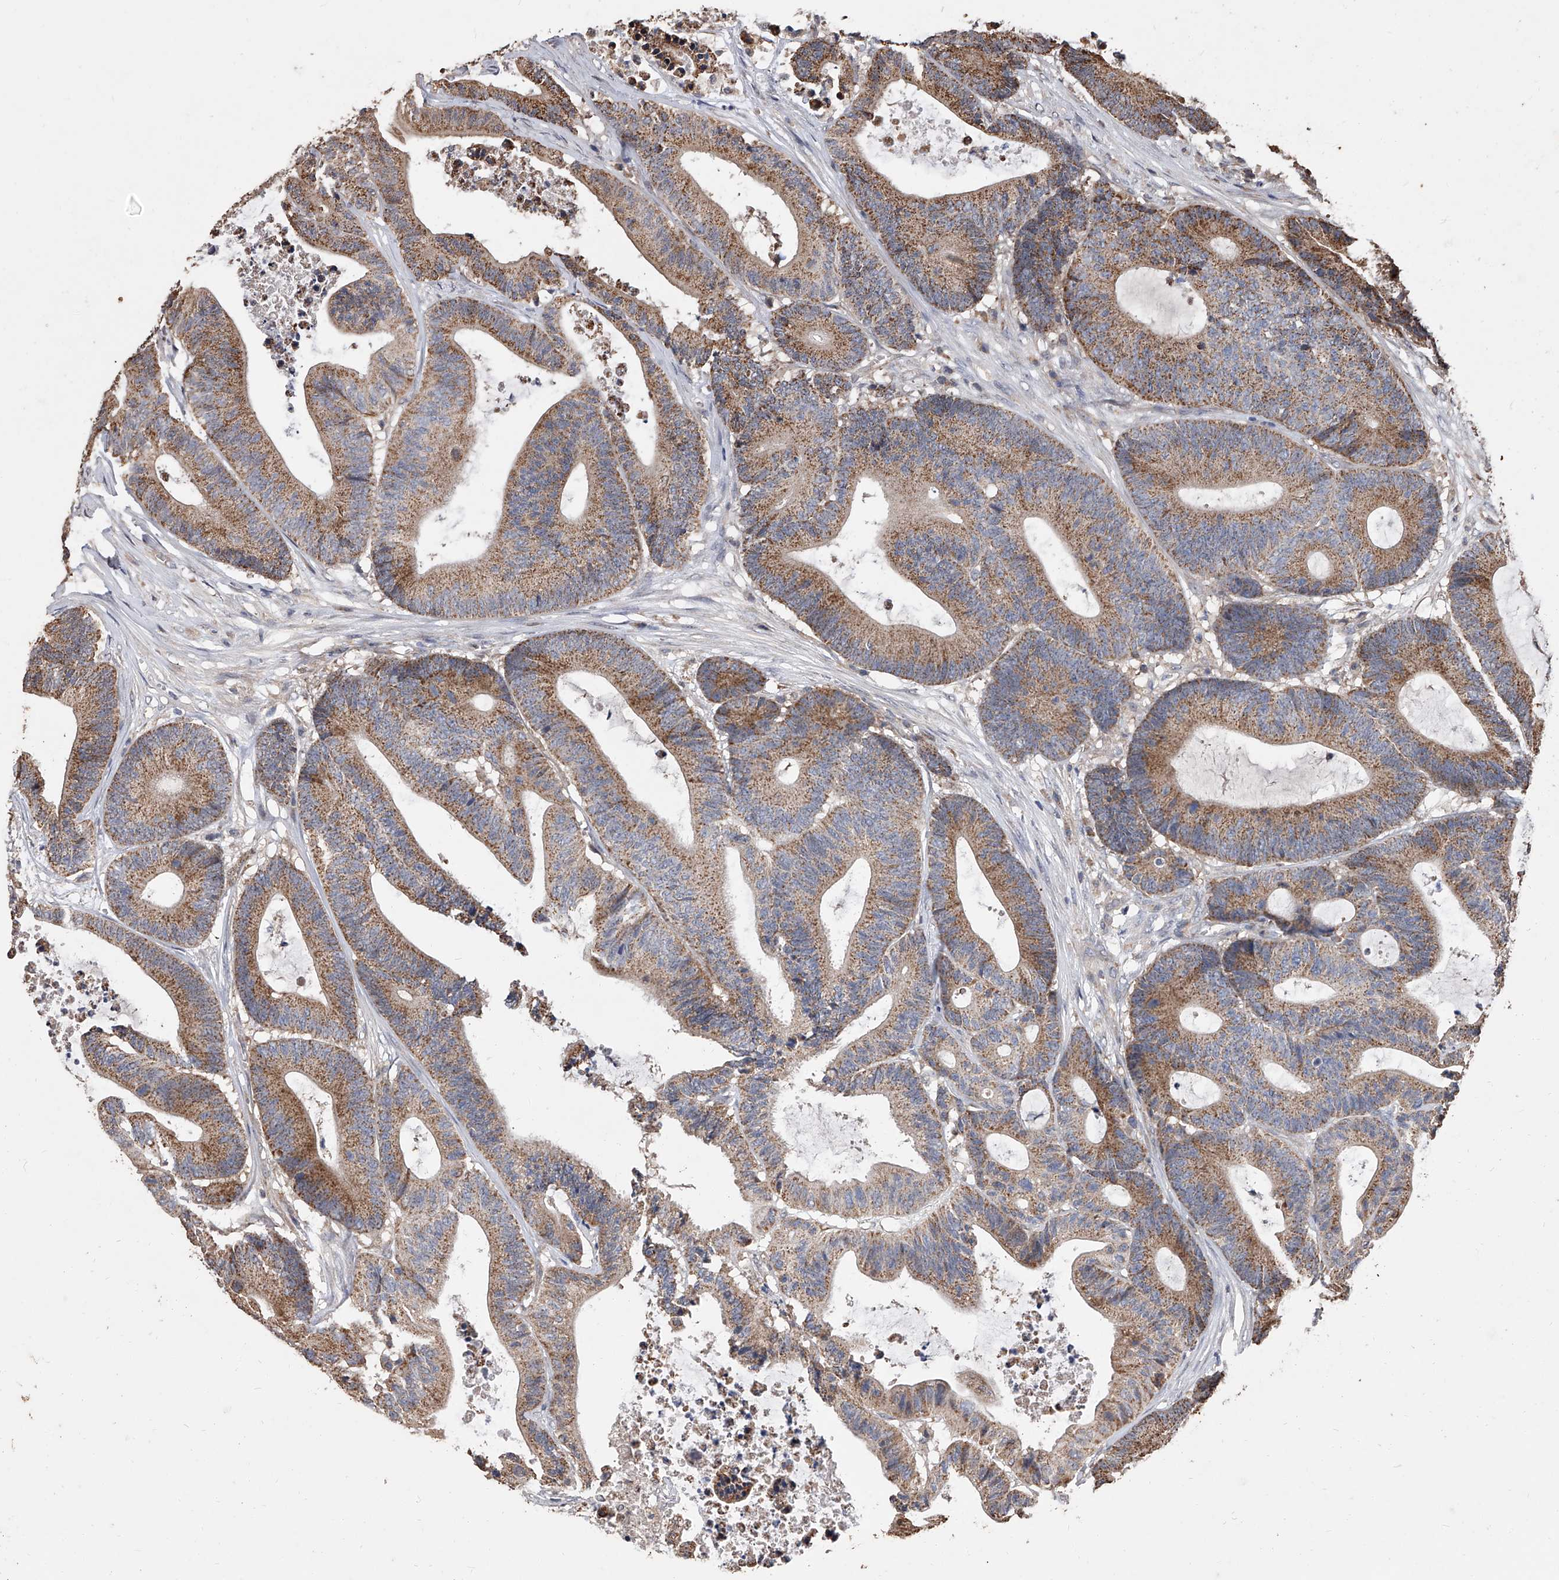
{"staining": {"intensity": "moderate", "quantity": ">75%", "location": "cytoplasmic/membranous"}, "tissue": "colorectal cancer", "cell_type": "Tumor cells", "image_type": "cancer", "snomed": [{"axis": "morphology", "description": "Adenocarcinoma, NOS"}, {"axis": "topography", "description": "Colon"}], "caption": "Immunohistochemical staining of colorectal cancer demonstrates medium levels of moderate cytoplasmic/membranous staining in about >75% of tumor cells. The staining is performed using DAB (3,3'-diaminobenzidine) brown chromogen to label protein expression. The nuclei are counter-stained blue using hematoxylin.", "gene": "LTV1", "patient": {"sex": "female", "age": 84}}